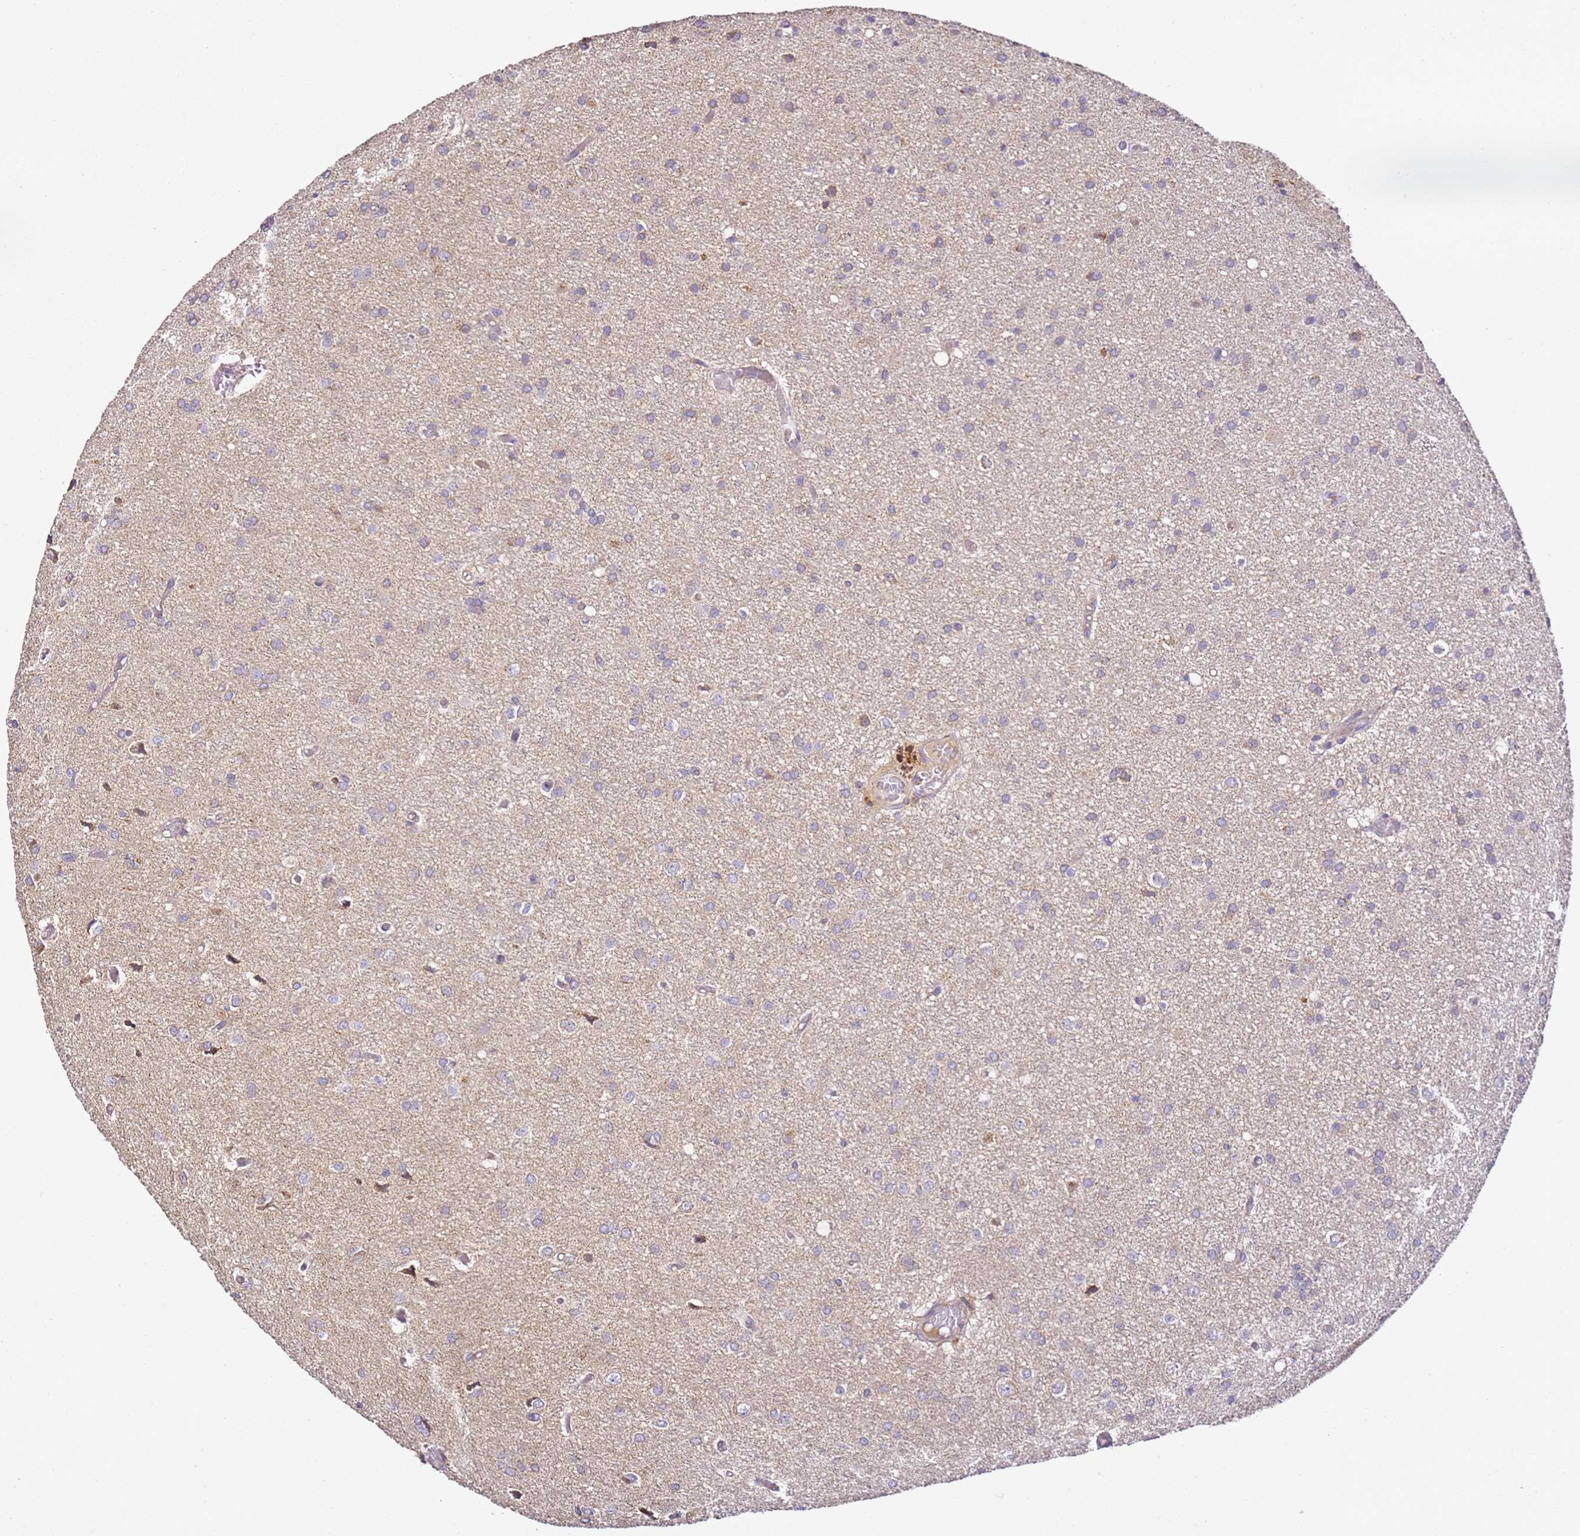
{"staining": {"intensity": "weak", "quantity": "<25%", "location": "cytoplasmic/membranous"}, "tissue": "glioma", "cell_type": "Tumor cells", "image_type": "cancer", "snomed": [{"axis": "morphology", "description": "Glioma, malignant, High grade"}, {"axis": "topography", "description": "Brain"}], "caption": "Immunohistochemical staining of human glioma shows no significant staining in tumor cells.", "gene": "OR2B11", "patient": {"sex": "female", "age": 50}}